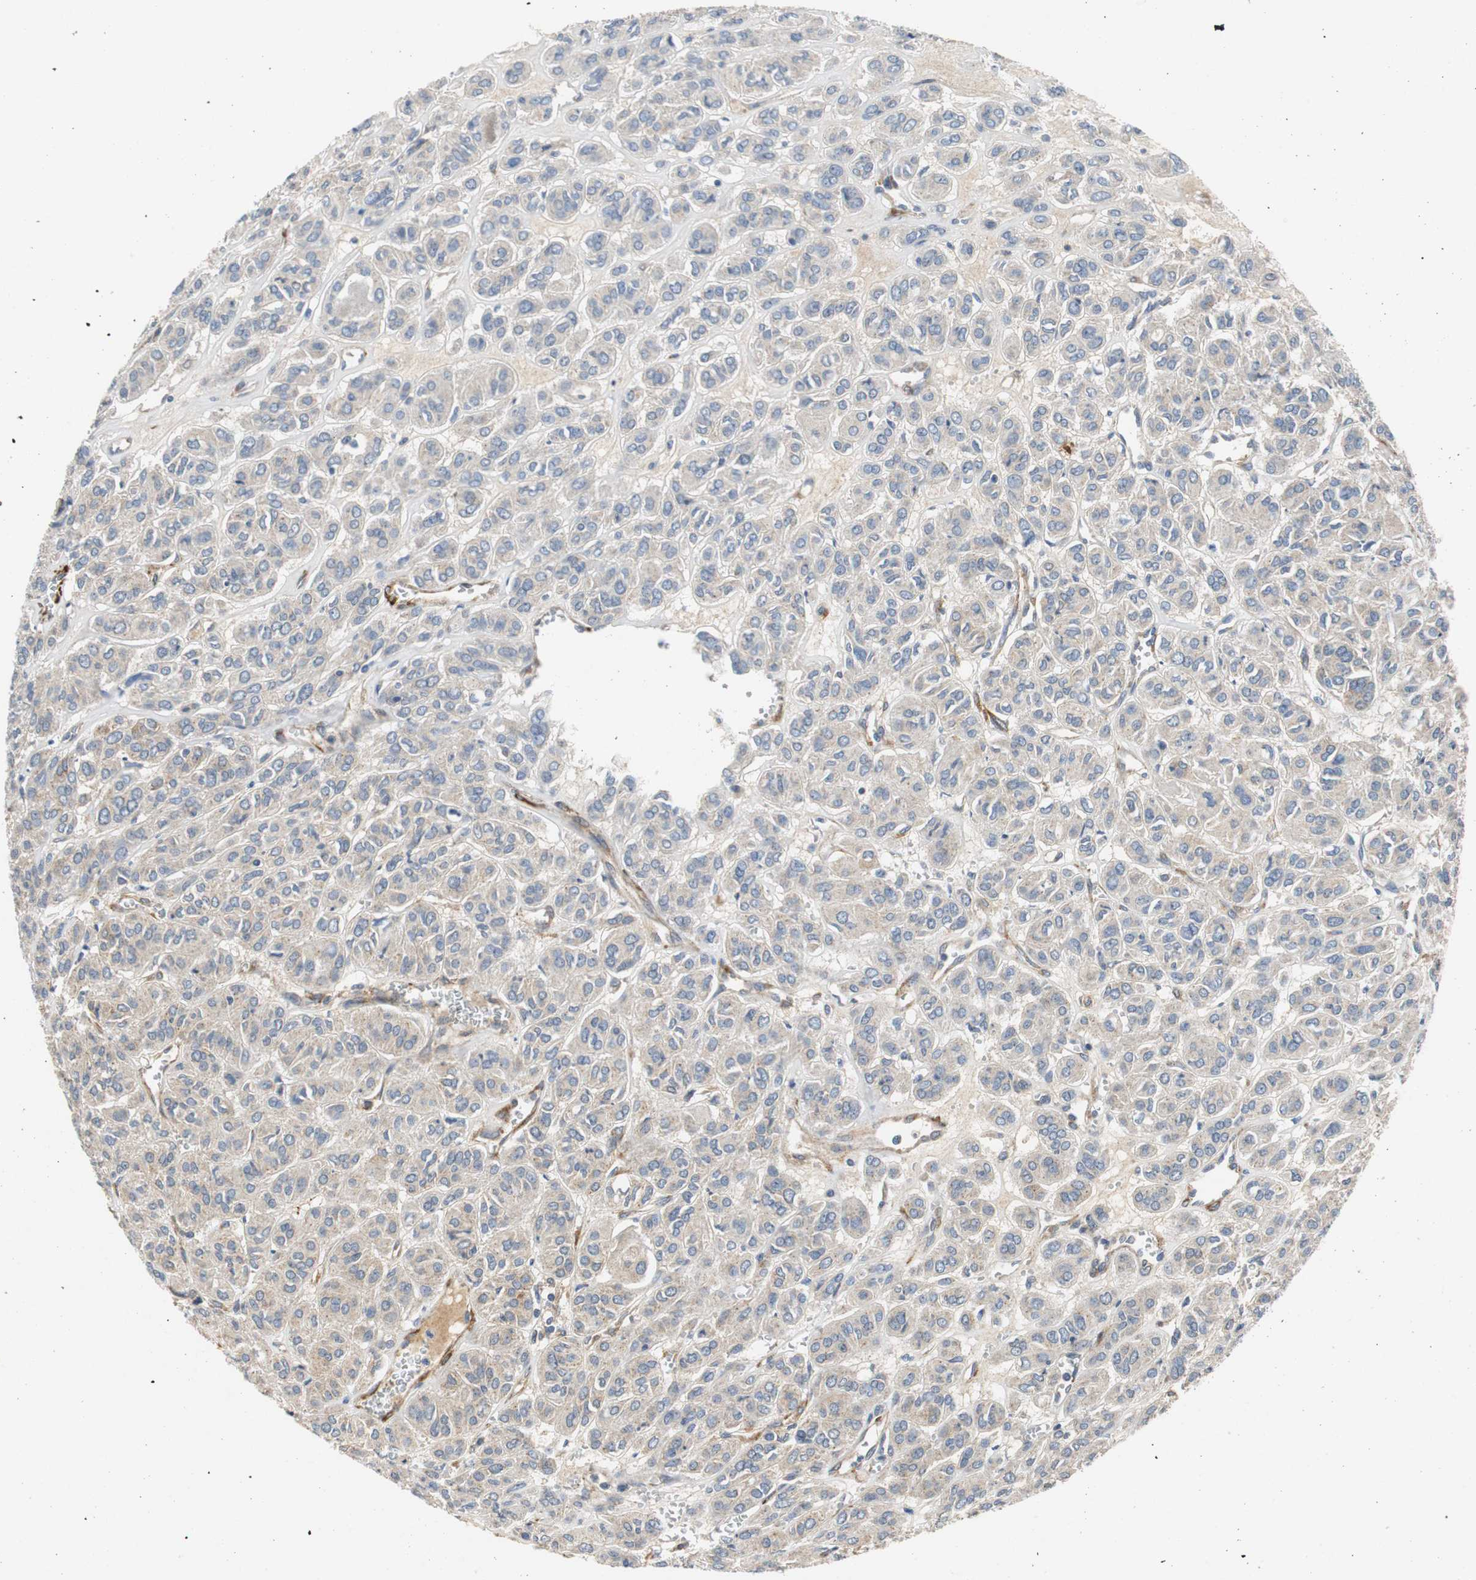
{"staining": {"intensity": "weak", "quantity": ">75%", "location": "cytoplasmic/membranous"}, "tissue": "thyroid cancer", "cell_type": "Tumor cells", "image_type": "cancer", "snomed": [{"axis": "morphology", "description": "Follicular adenoma carcinoma, NOS"}, {"axis": "topography", "description": "Thyroid gland"}], "caption": "Protein expression analysis of follicular adenoma carcinoma (thyroid) exhibits weak cytoplasmic/membranous staining in about >75% of tumor cells.", "gene": "ISCU", "patient": {"sex": "female", "age": 71}}